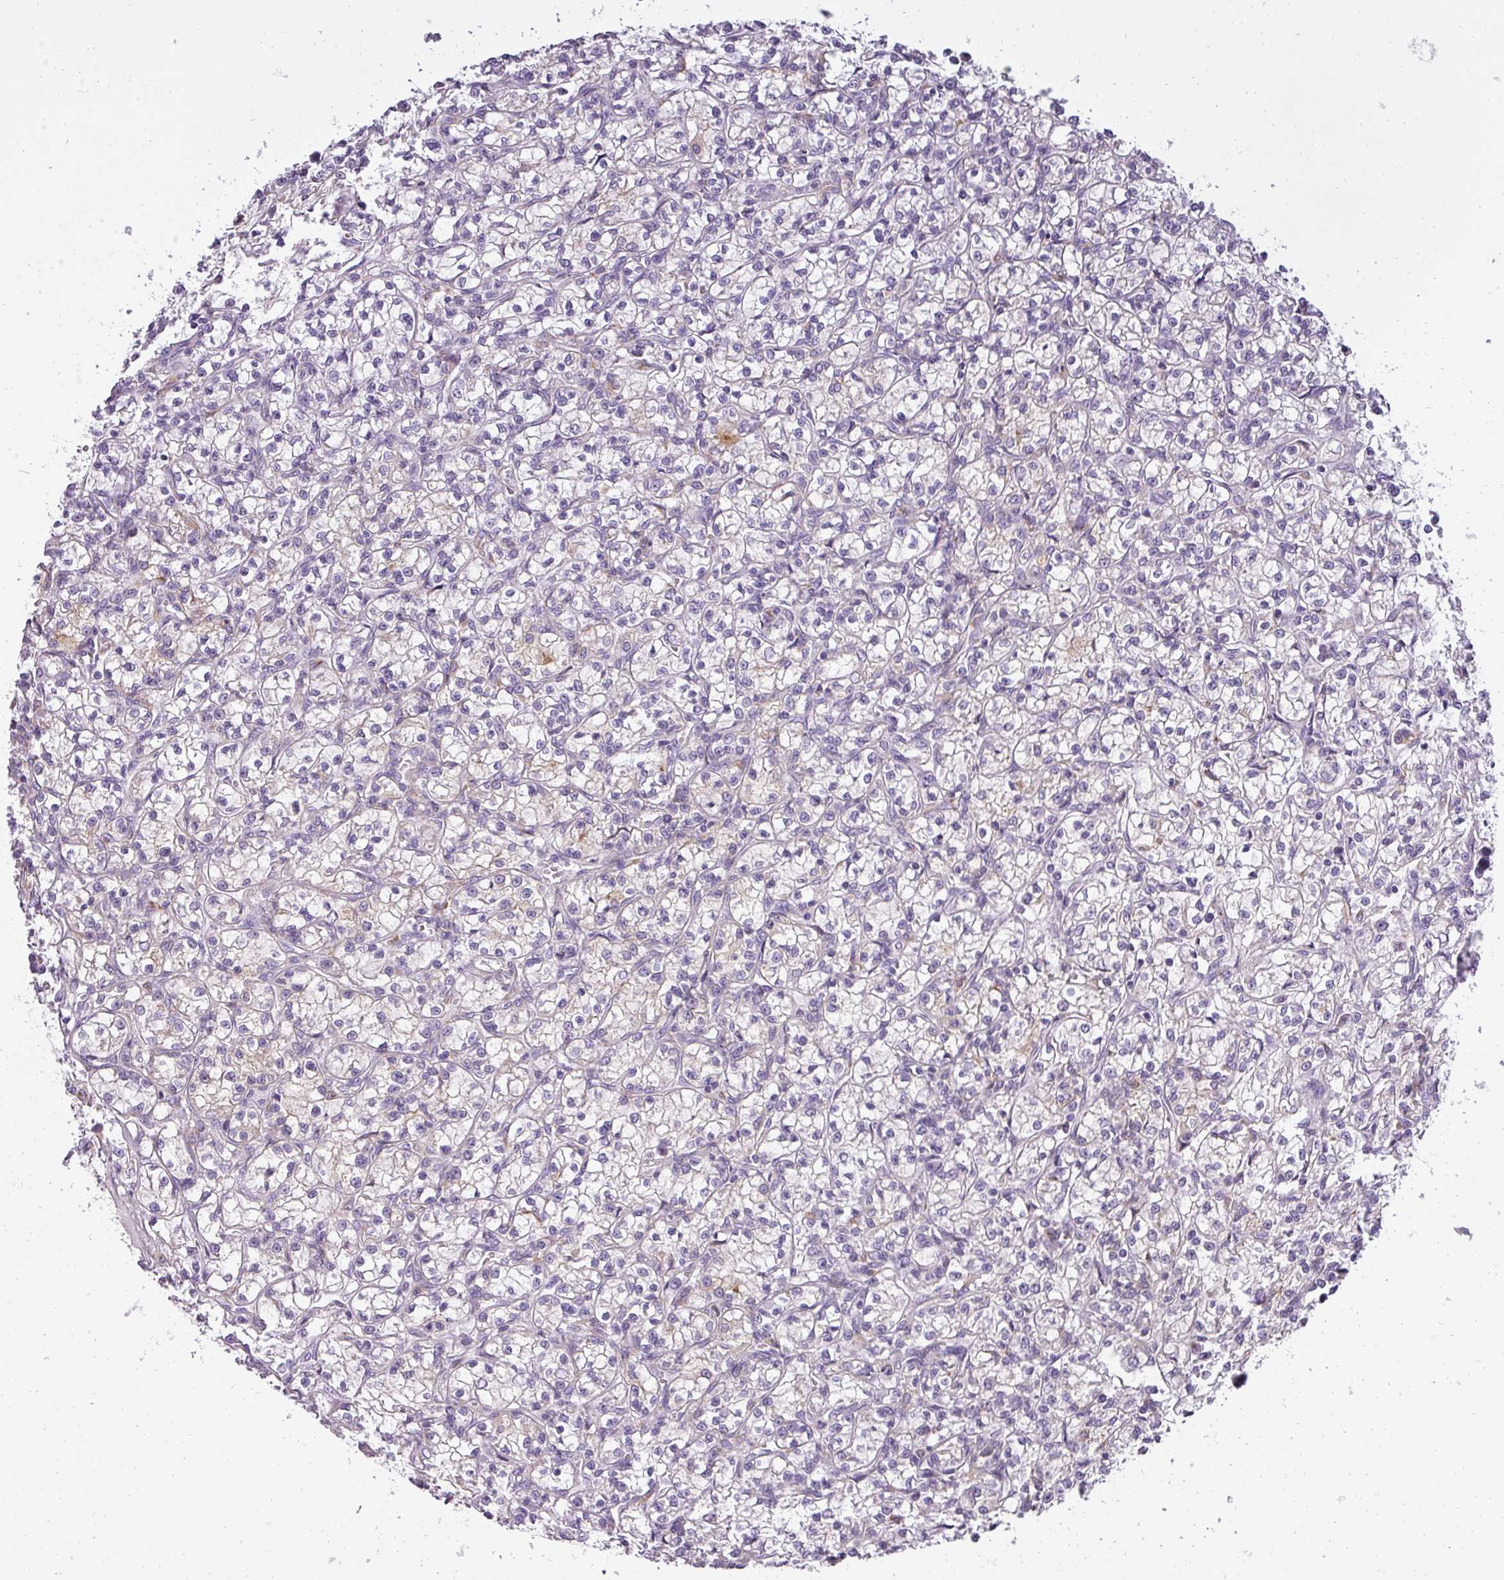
{"staining": {"intensity": "negative", "quantity": "none", "location": "none"}, "tissue": "renal cancer", "cell_type": "Tumor cells", "image_type": "cancer", "snomed": [{"axis": "morphology", "description": "Adenocarcinoma, NOS"}, {"axis": "topography", "description": "Kidney"}], "caption": "High magnification brightfield microscopy of renal cancer stained with DAB (brown) and counterstained with hematoxylin (blue): tumor cells show no significant staining.", "gene": "ATP6V1D", "patient": {"sex": "female", "age": 59}}